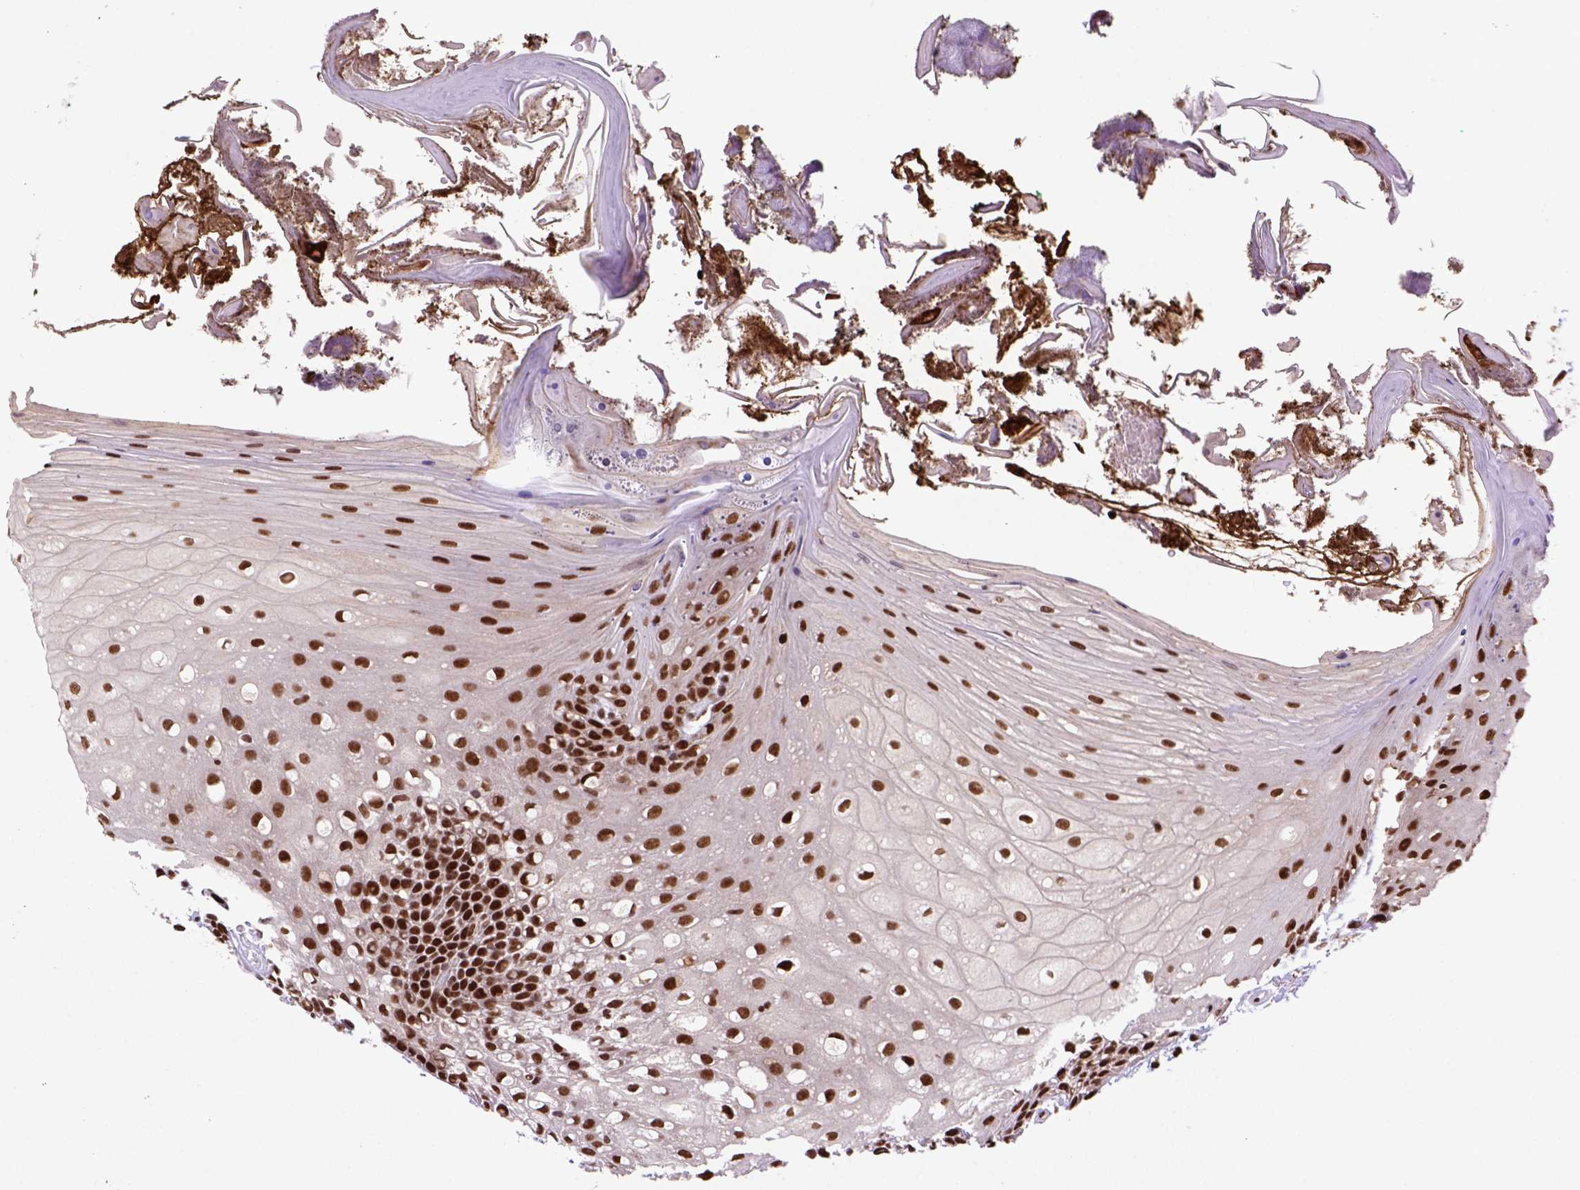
{"staining": {"intensity": "strong", "quantity": ">75%", "location": "nuclear"}, "tissue": "oral mucosa", "cell_type": "Squamous epithelial cells", "image_type": "normal", "snomed": [{"axis": "morphology", "description": "Normal tissue, NOS"}, {"axis": "morphology", "description": "Squamous cell carcinoma, NOS"}, {"axis": "topography", "description": "Oral tissue"}, {"axis": "topography", "description": "Head-Neck"}], "caption": "A high-resolution micrograph shows immunohistochemistry staining of benign oral mucosa, which reveals strong nuclear positivity in approximately >75% of squamous epithelial cells.", "gene": "NSMCE2", "patient": {"sex": "male", "age": 69}}